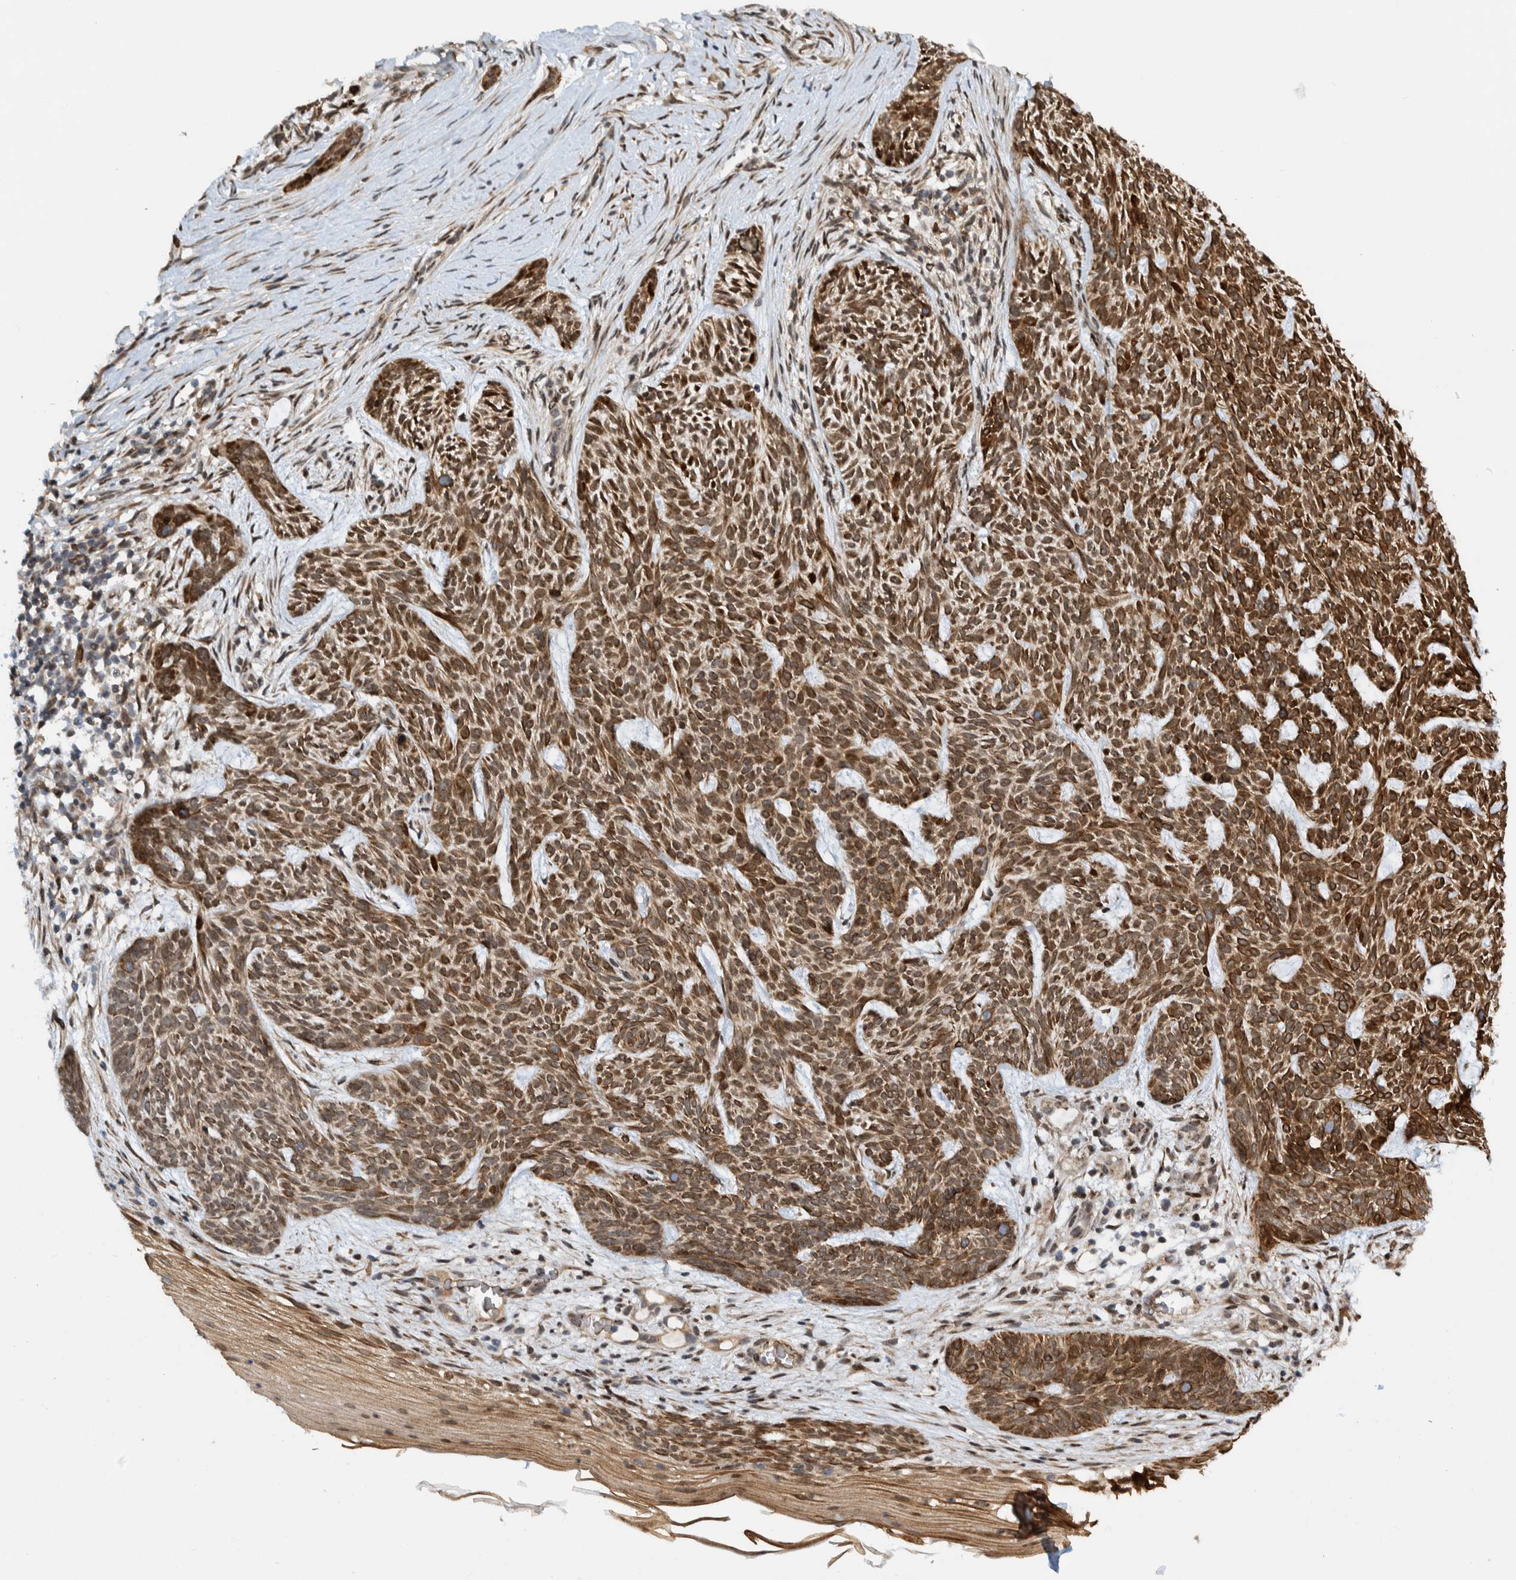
{"staining": {"intensity": "strong", "quantity": ">75%", "location": "cytoplasmic/membranous"}, "tissue": "skin cancer", "cell_type": "Tumor cells", "image_type": "cancer", "snomed": [{"axis": "morphology", "description": "Basal cell carcinoma"}, {"axis": "topography", "description": "Skin"}], "caption": "Protein expression by immunohistochemistry shows strong cytoplasmic/membranous expression in about >75% of tumor cells in skin basal cell carcinoma.", "gene": "CCDC57", "patient": {"sex": "female", "age": 59}}